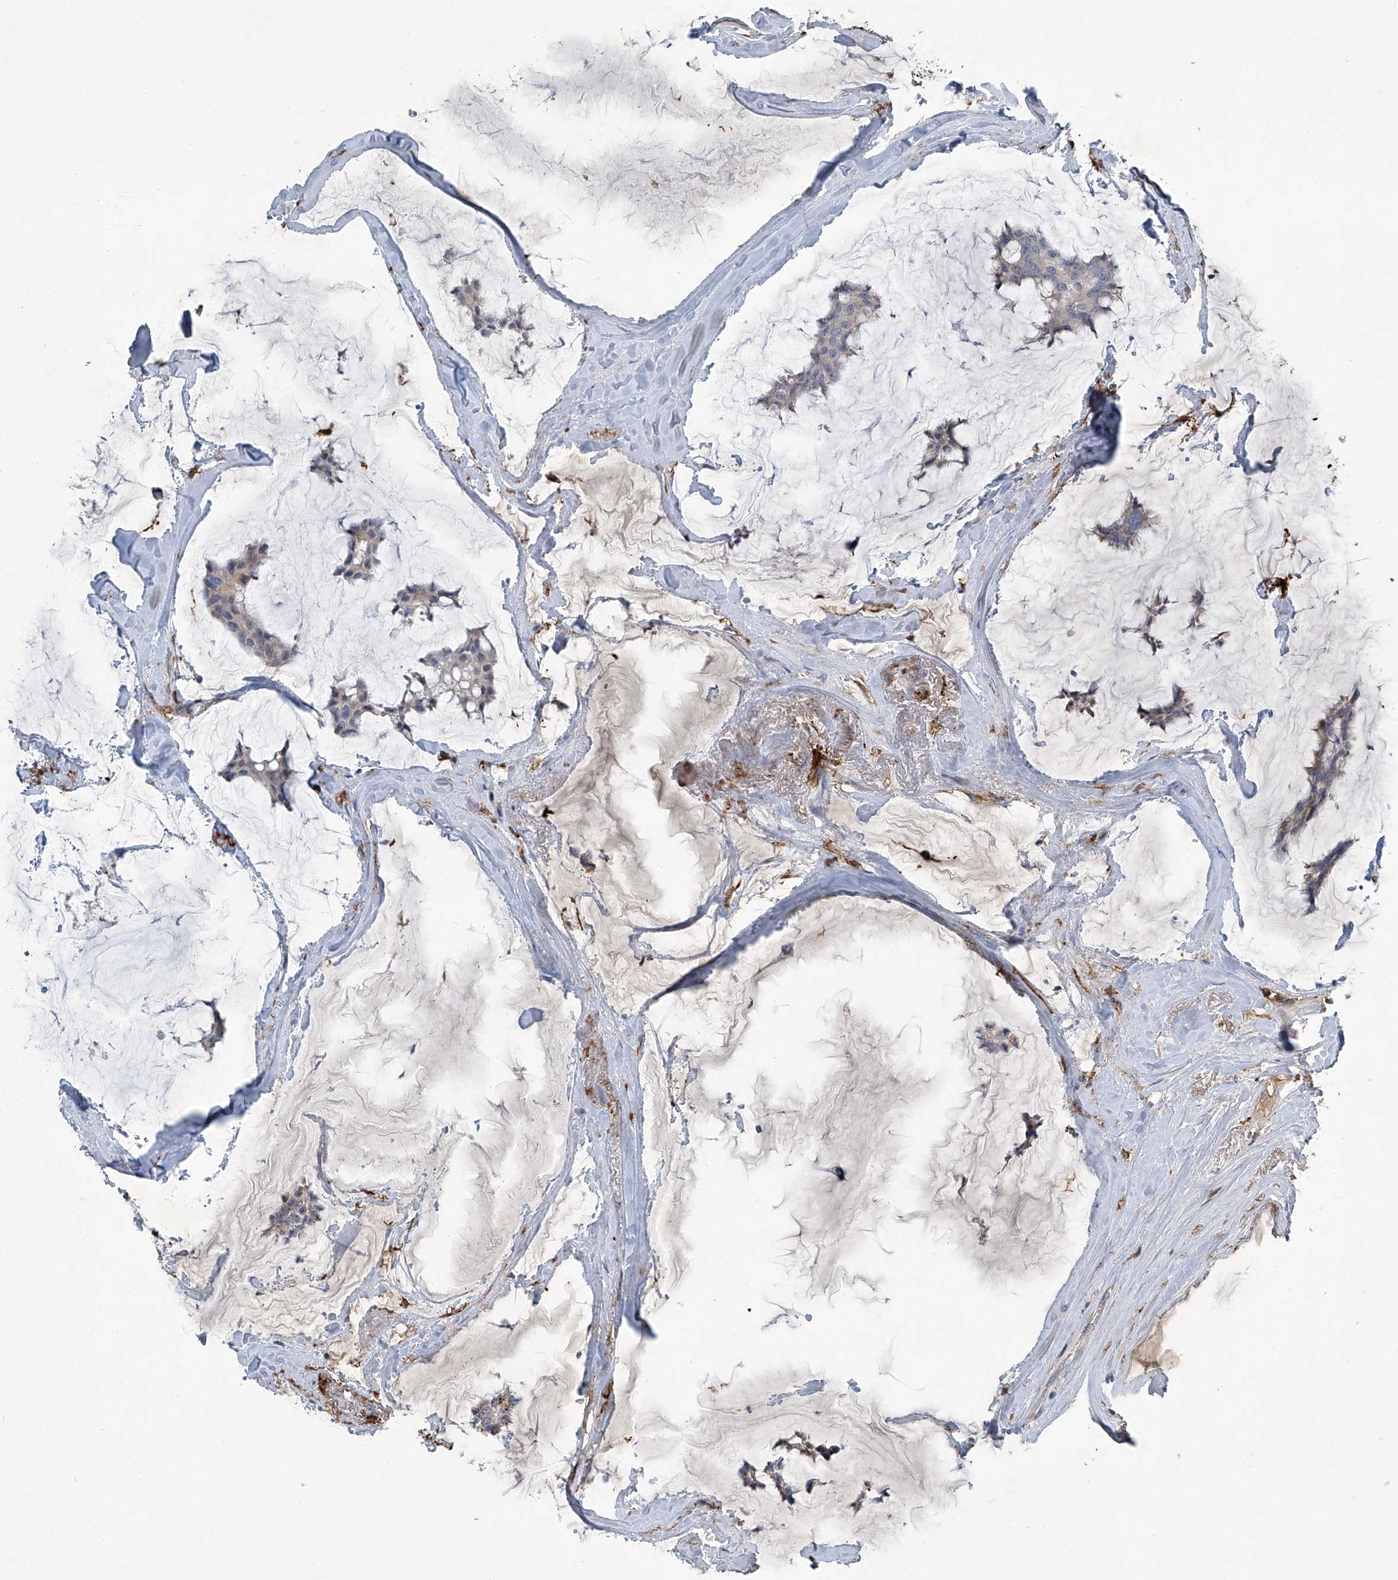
{"staining": {"intensity": "negative", "quantity": "none", "location": "none"}, "tissue": "breast cancer", "cell_type": "Tumor cells", "image_type": "cancer", "snomed": [{"axis": "morphology", "description": "Duct carcinoma"}, {"axis": "topography", "description": "Breast"}], "caption": "The immunohistochemistry (IHC) photomicrograph has no significant positivity in tumor cells of breast invasive ductal carcinoma tissue. The staining was performed using DAB (3,3'-diaminobenzidine) to visualize the protein expression in brown, while the nuclei were stained in blue with hematoxylin (Magnification: 20x).", "gene": "FAM167A", "patient": {"sex": "female", "age": 93}}